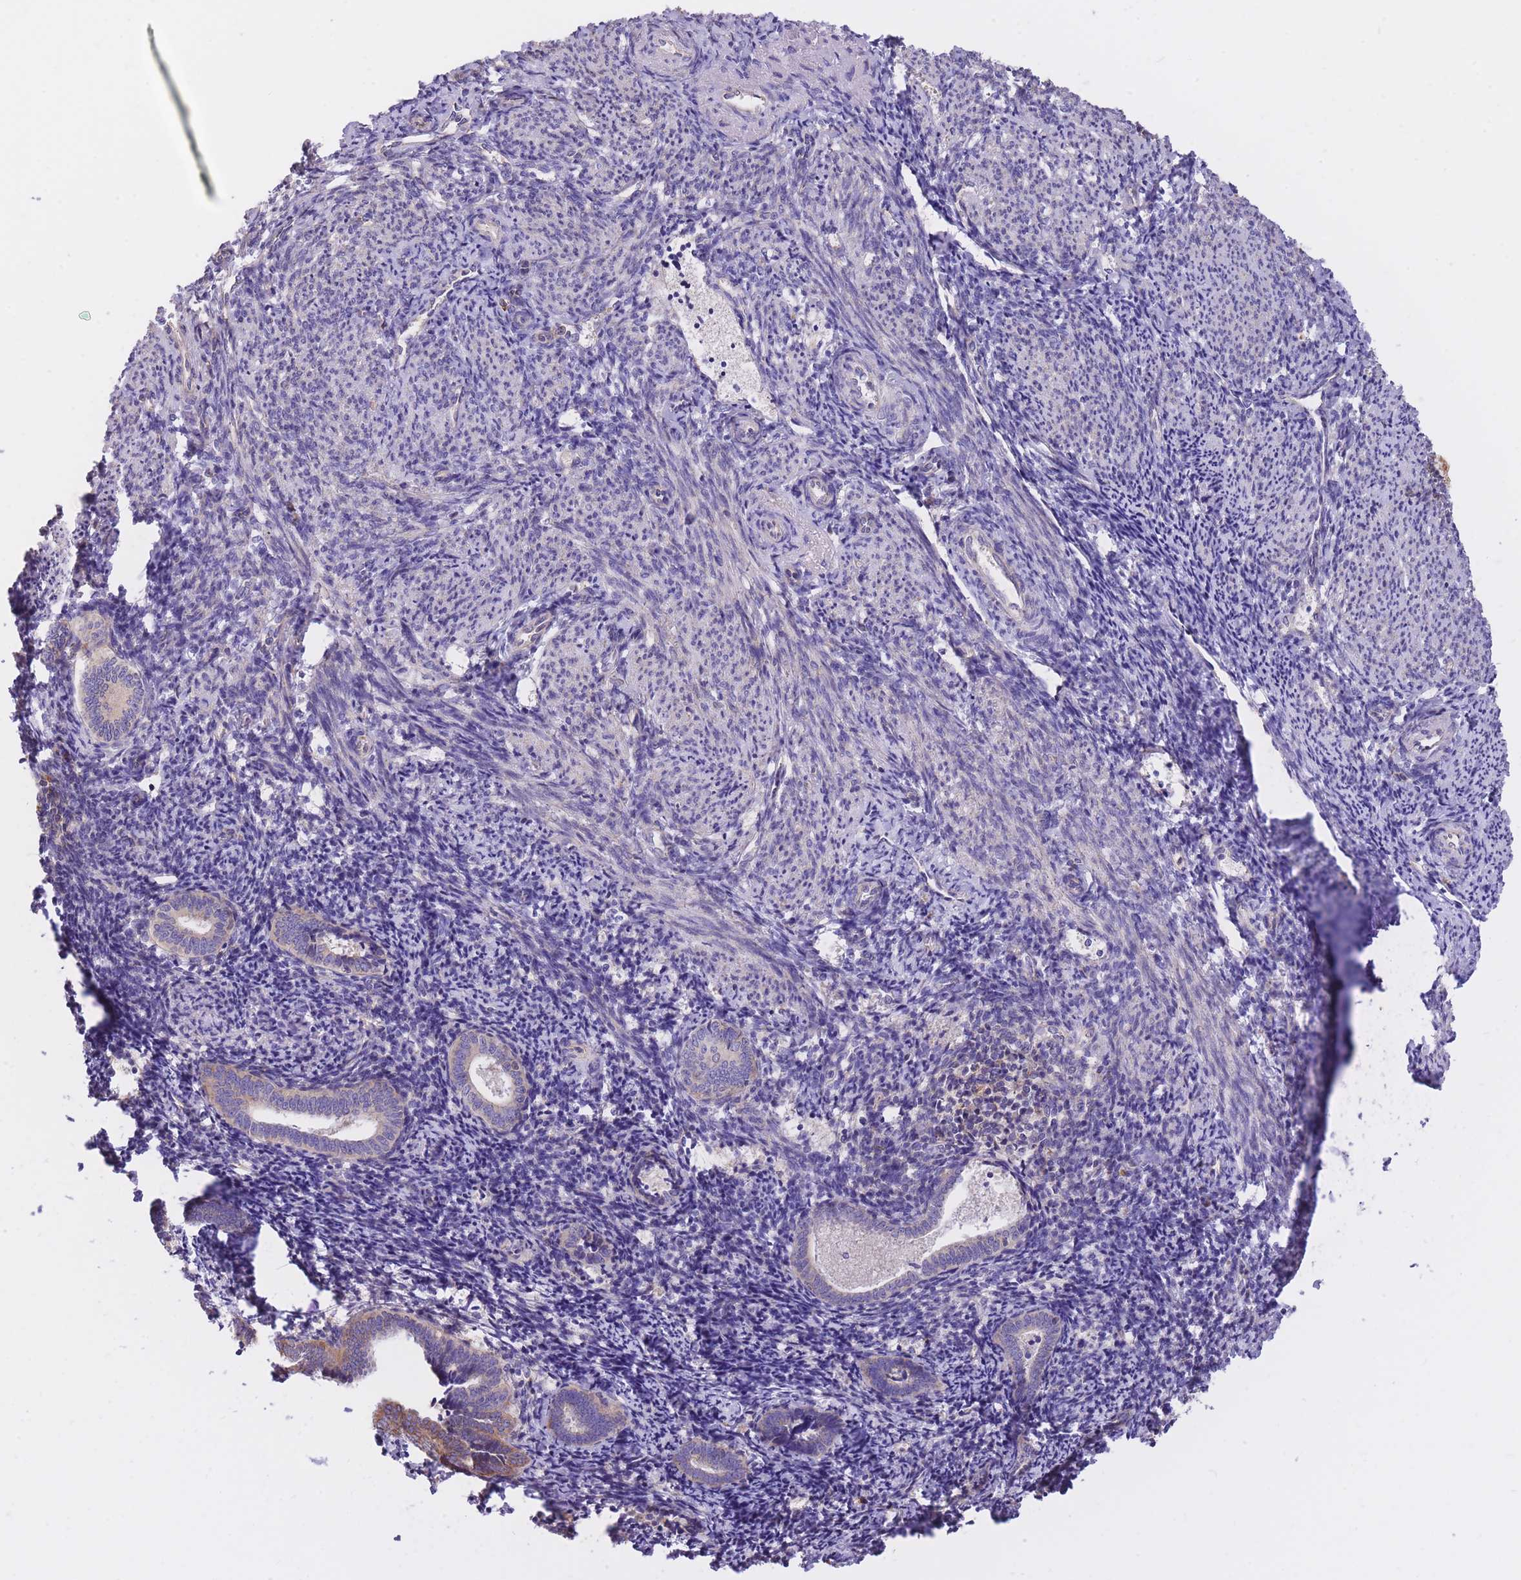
{"staining": {"intensity": "negative", "quantity": "none", "location": "none"}, "tissue": "endometrium", "cell_type": "Cells in endometrial stroma", "image_type": "normal", "snomed": [{"axis": "morphology", "description": "Normal tissue, NOS"}, {"axis": "topography", "description": "Endometrium"}], "caption": "An IHC image of benign endometrium is shown. There is no staining in cells in endometrial stroma of endometrium.", "gene": "GBP7", "patient": {"sex": "female", "age": 54}}